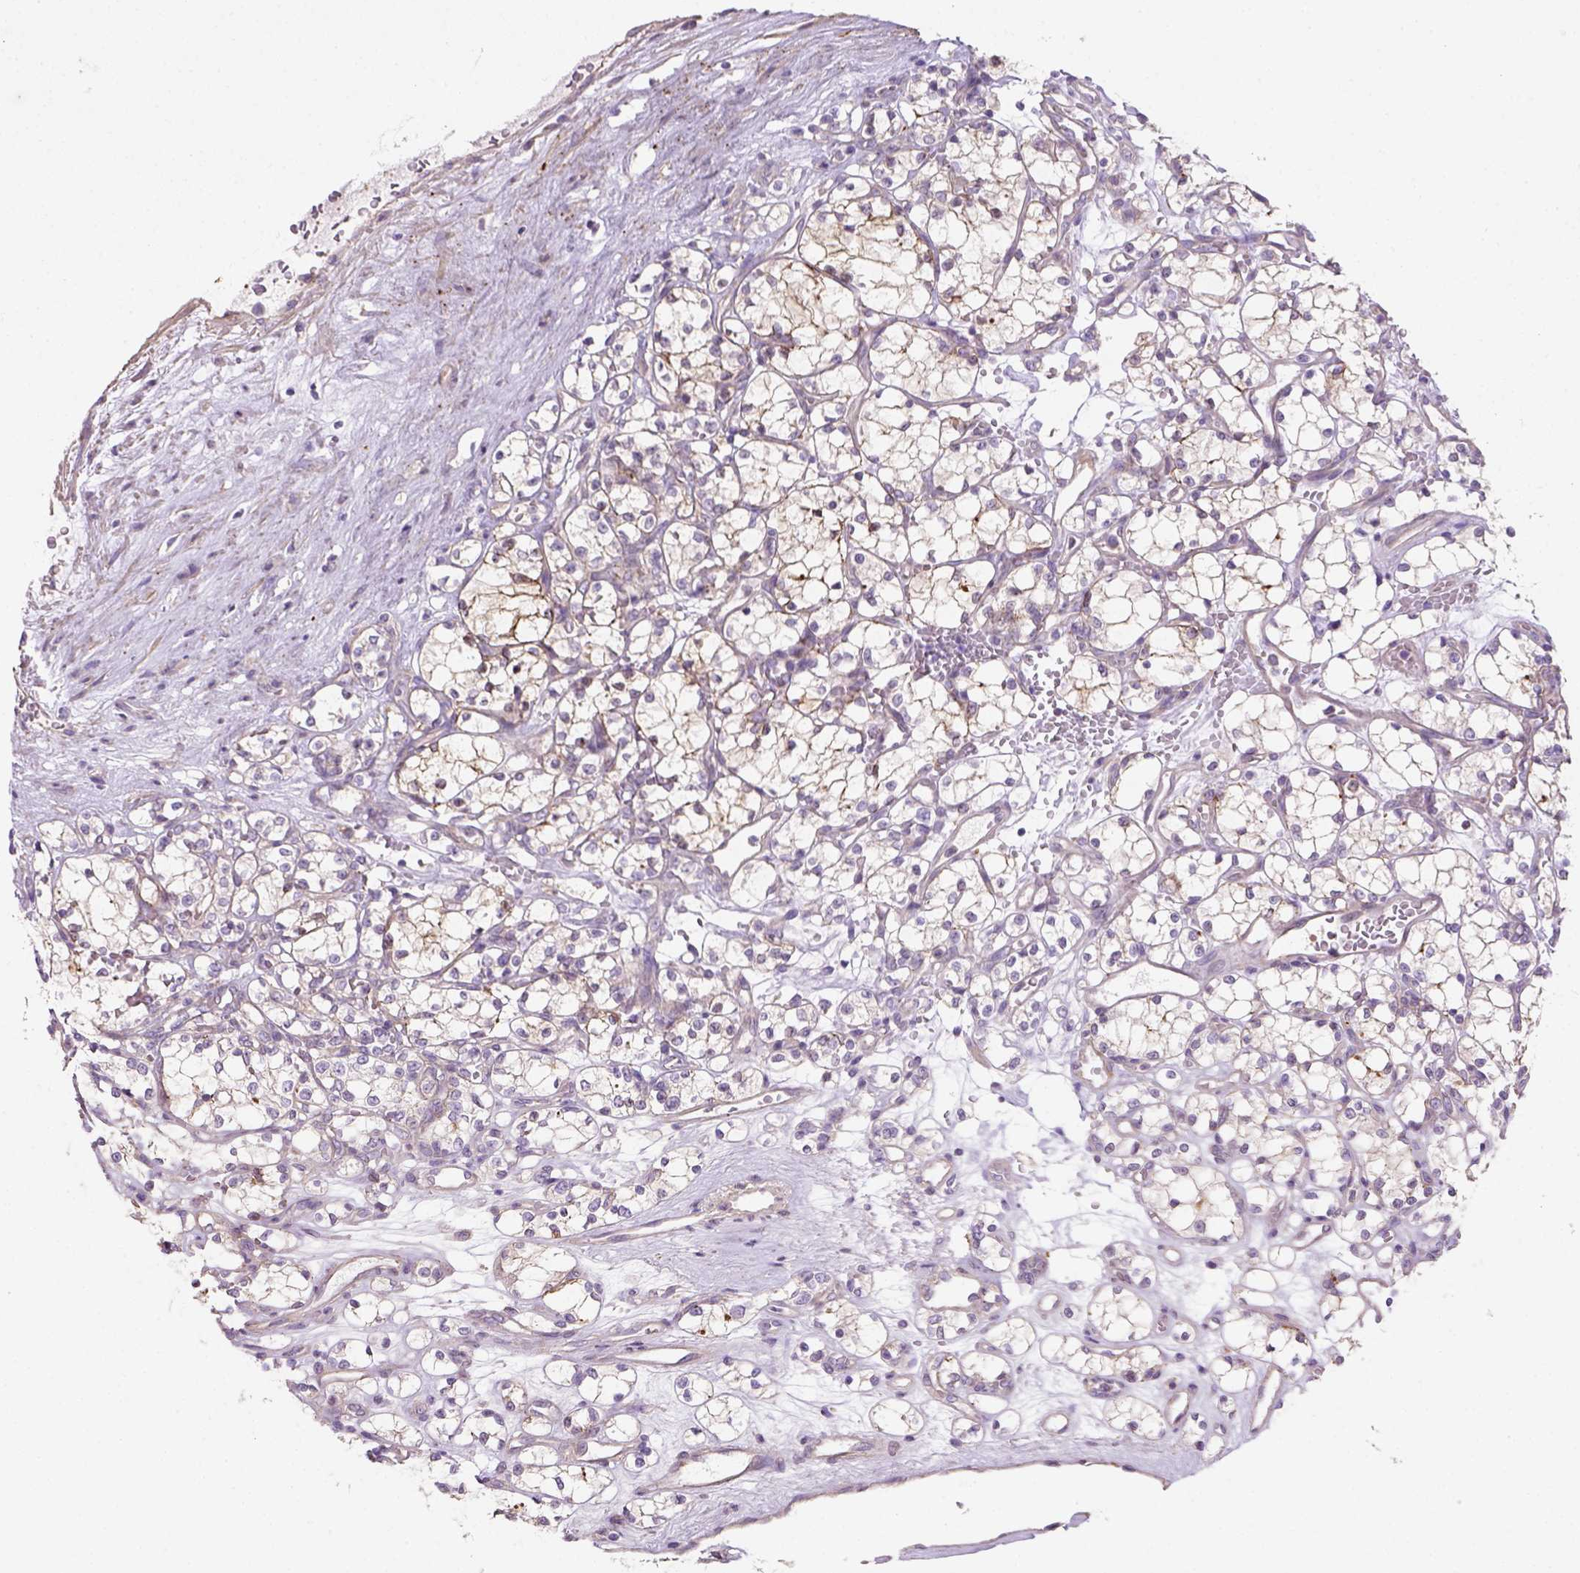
{"staining": {"intensity": "weak", "quantity": "25%-75%", "location": "cytoplasmic/membranous"}, "tissue": "renal cancer", "cell_type": "Tumor cells", "image_type": "cancer", "snomed": [{"axis": "morphology", "description": "Adenocarcinoma, NOS"}, {"axis": "topography", "description": "Kidney"}], "caption": "Tumor cells reveal weak cytoplasmic/membranous expression in about 25%-75% of cells in renal adenocarcinoma.", "gene": "HTRA1", "patient": {"sex": "female", "age": 69}}